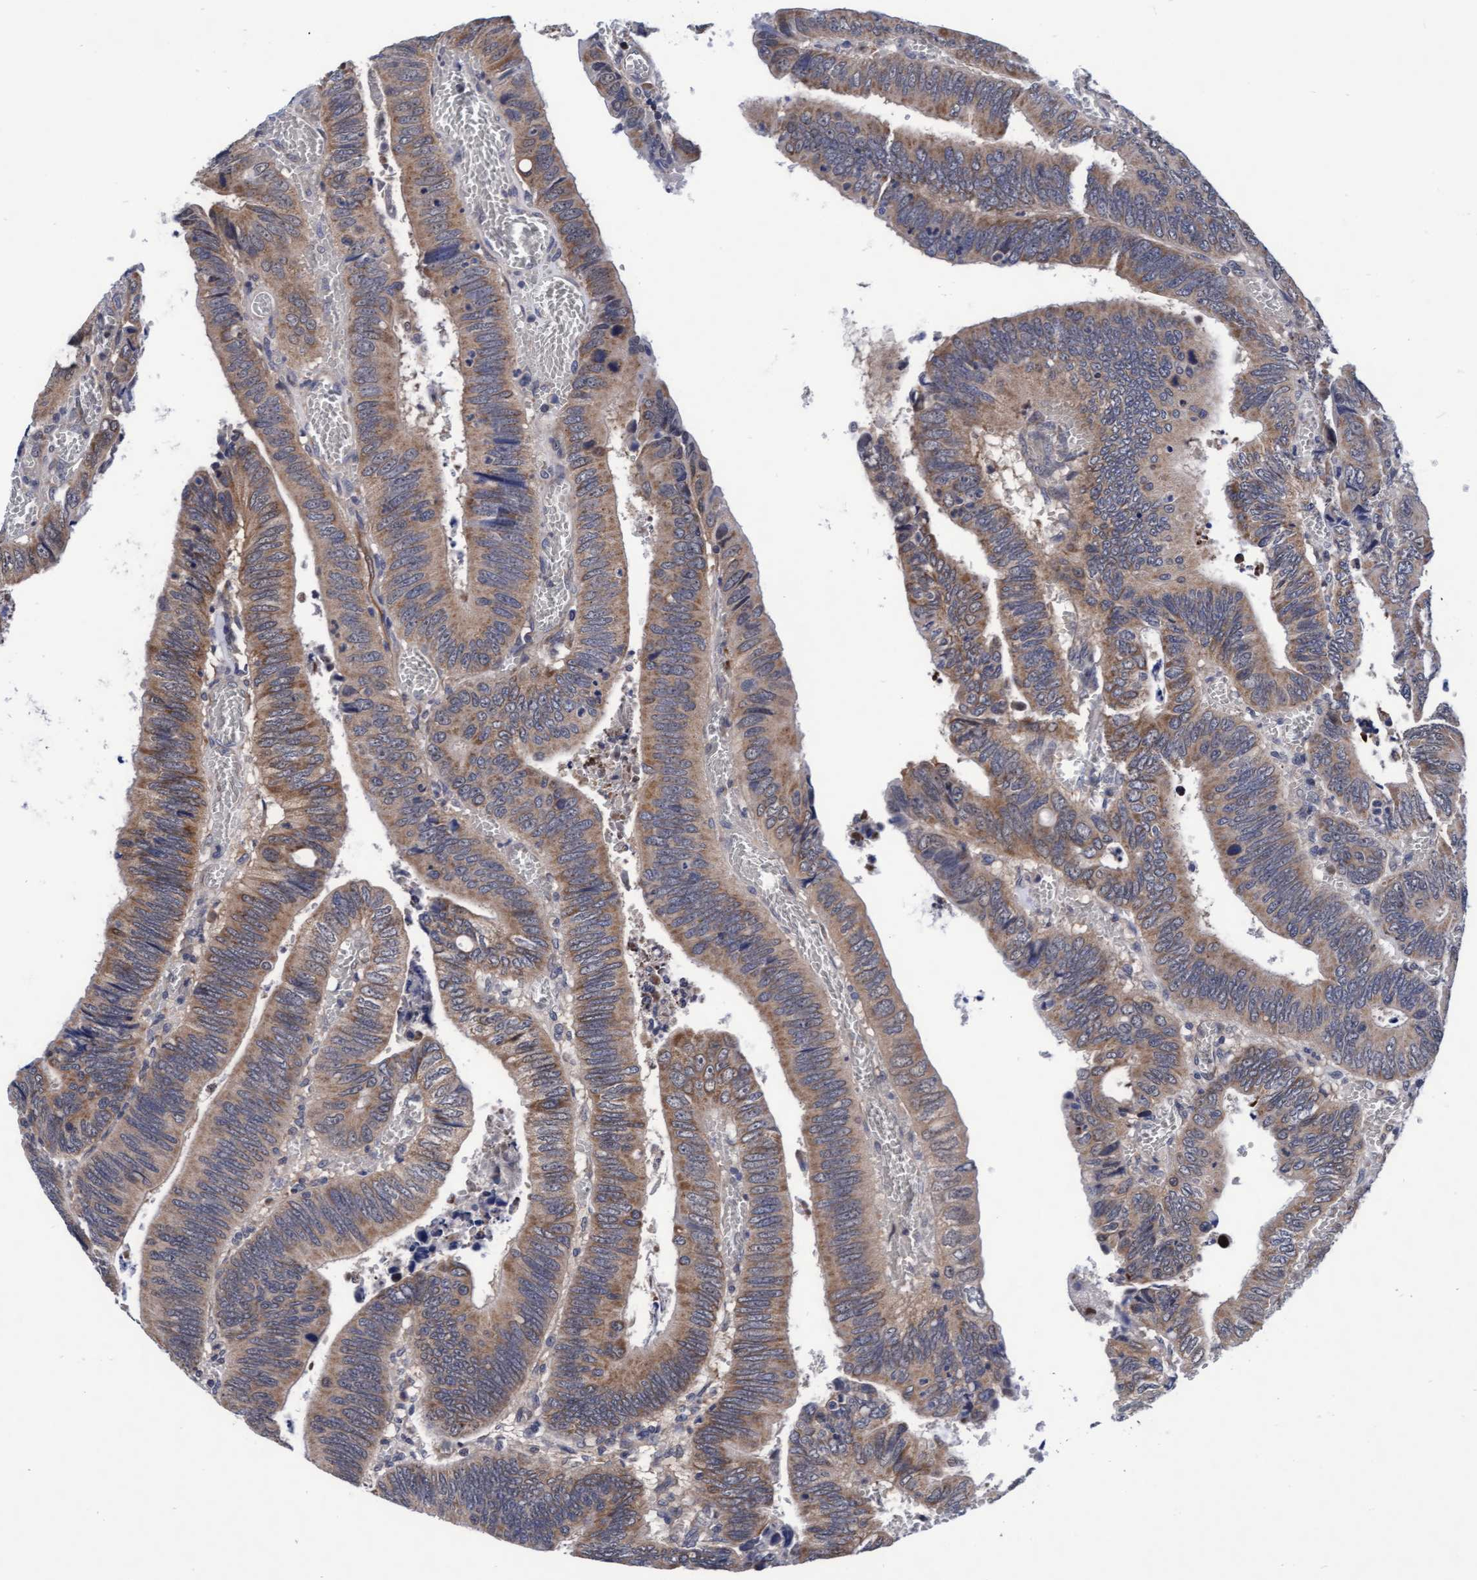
{"staining": {"intensity": "moderate", "quantity": "25%-75%", "location": "cytoplasmic/membranous"}, "tissue": "colorectal cancer", "cell_type": "Tumor cells", "image_type": "cancer", "snomed": [{"axis": "morphology", "description": "Inflammation, NOS"}, {"axis": "morphology", "description": "Adenocarcinoma, NOS"}, {"axis": "topography", "description": "Colon"}], "caption": "Colorectal cancer (adenocarcinoma) stained with a protein marker reveals moderate staining in tumor cells.", "gene": "EFCAB13", "patient": {"sex": "male", "age": 72}}